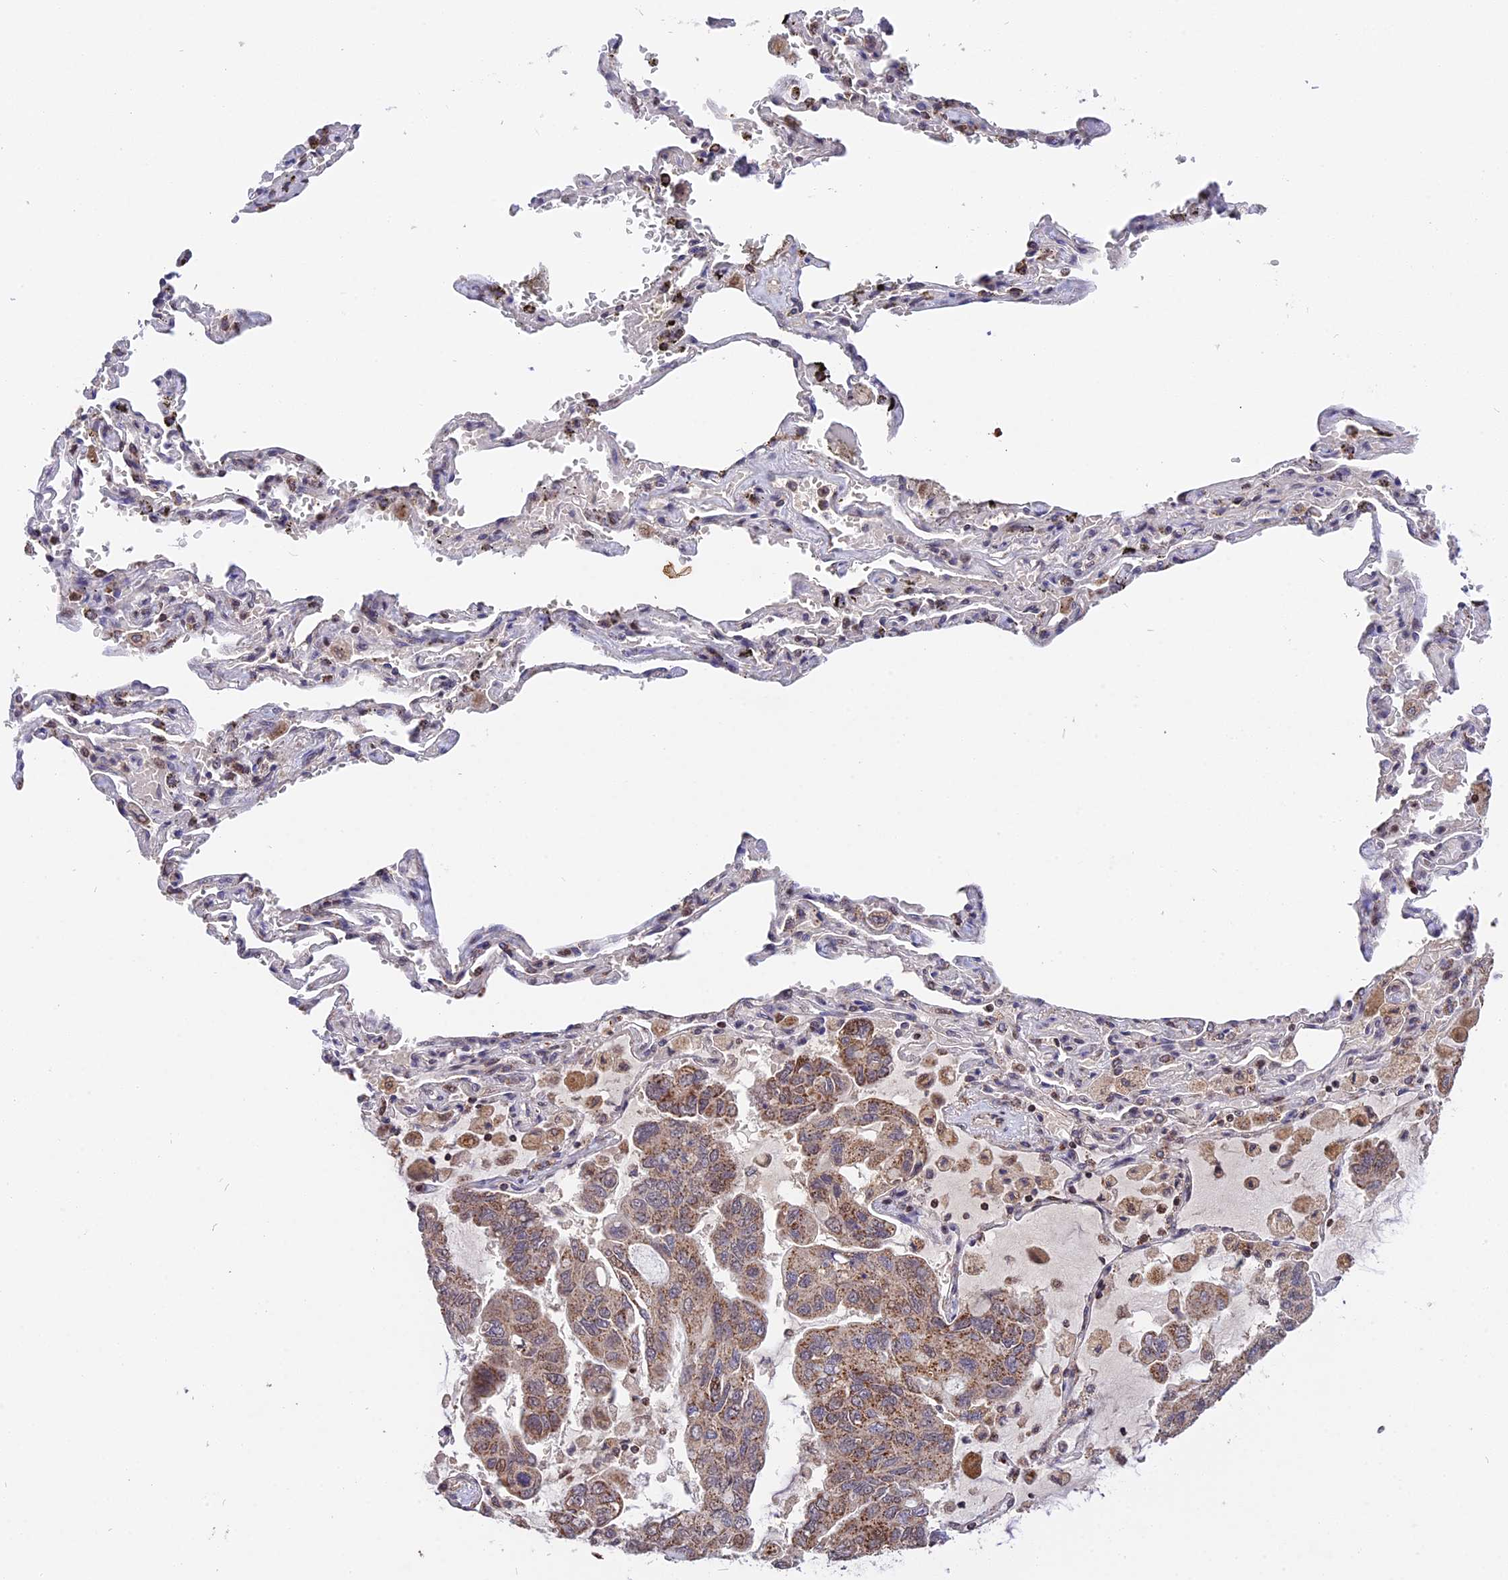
{"staining": {"intensity": "moderate", "quantity": ">75%", "location": "cytoplasmic/membranous"}, "tissue": "lung cancer", "cell_type": "Tumor cells", "image_type": "cancer", "snomed": [{"axis": "morphology", "description": "Adenocarcinoma, NOS"}, {"axis": "topography", "description": "Lung"}], "caption": "Immunohistochemistry (IHC) image of human adenocarcinoma (lung) stained for a protein (brown), which reveals medium levels of moderate cytoplasmic/membranous positivity in about >75% of tumor cells.", "gene": "RERGL", "patient": {"sex": "male", "age": 64}}